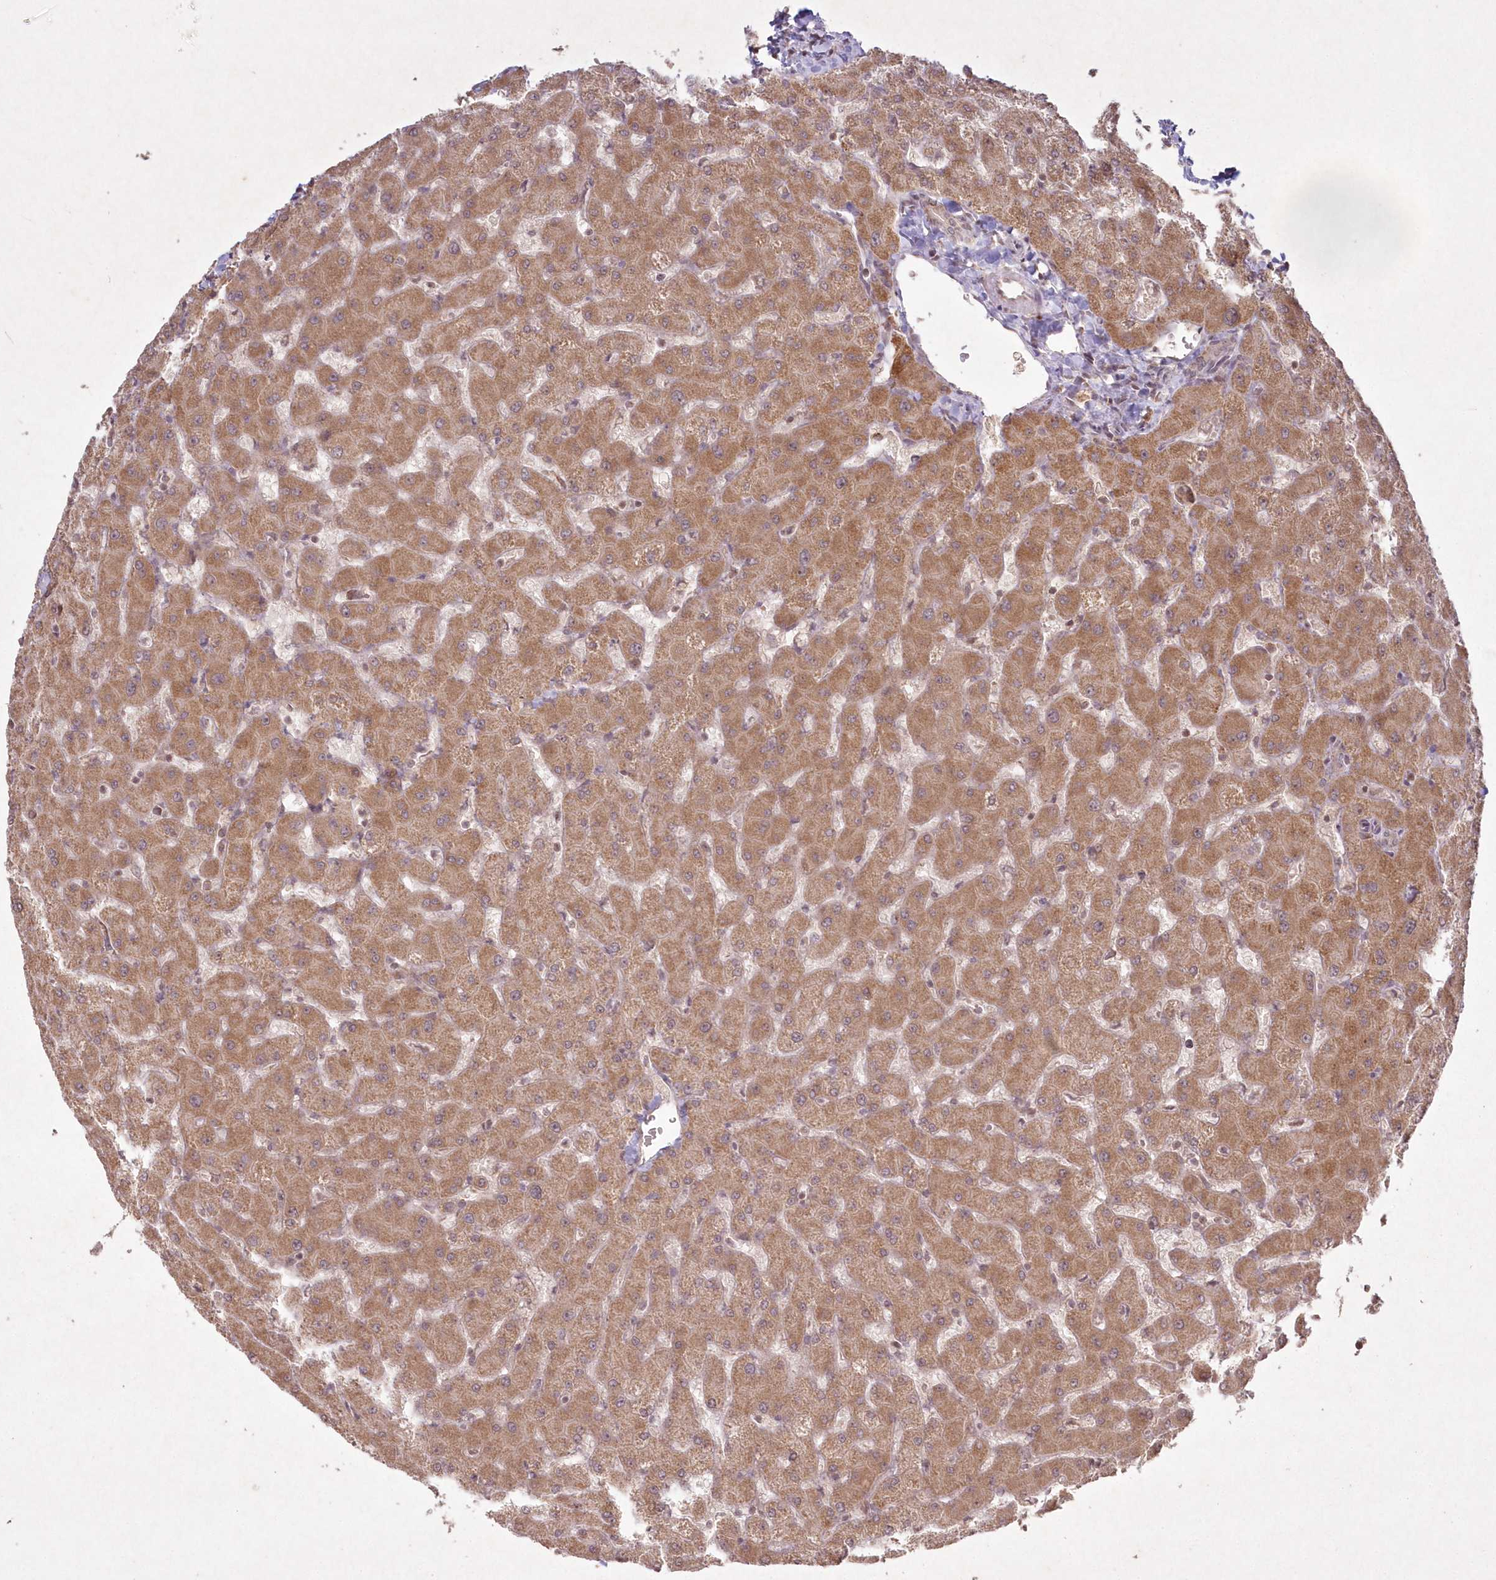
{"staining": {"intensity": "weak", "quantity": "<25%", "location": "cytoplasmic/membranous"}, "tissue": "liver", "cell_type": "Cholangiocytes", "image_type": "normal", "snomed": [{"axis": "morphology", "description": "Normal tissue, NOS"}, {"axis": "topography", "description": "Liver"}], "caption": "This is an IHC image of benign liver. There is no positivity in cholangiocytes.", "gene": "LRPPRC", "patient": {"sex": "female", "age": 63}}